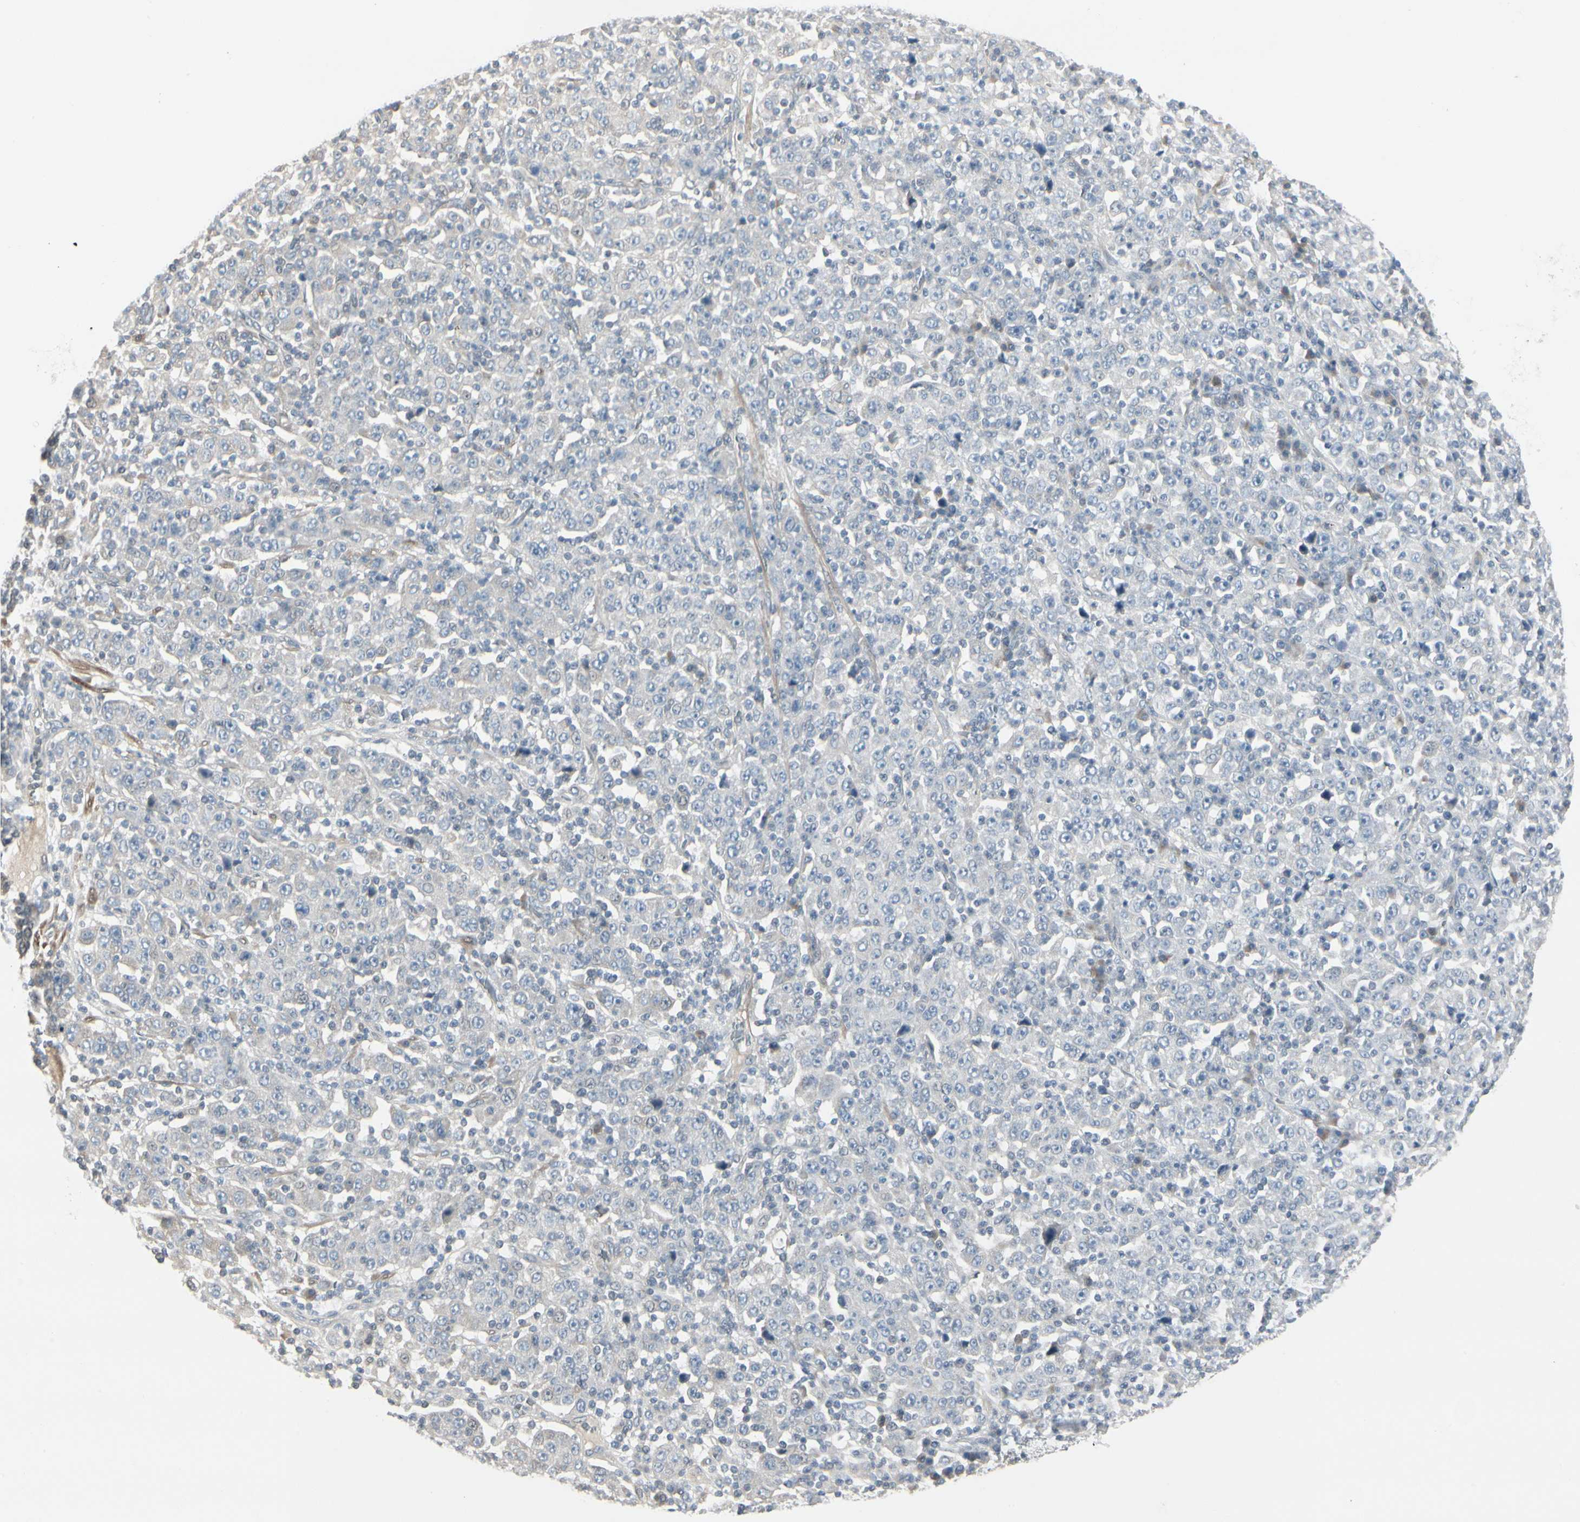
{"staining": {"intensity": "negative", "quantity": "none", "location": "none"}, "tissue": "stomach cancer", "cell_type": "Tumor cells", "image_type": "cancer", "snomed": [{"axis": "morphology", "description": "Normal tissue, NOS"}, {"axis": "morphology", "description": "Adenocarcinoma, NOS"}, {"axis": "topography", "description": "Stomach, upper"}, {"axis": "topography", "description": "Stomach"}], "caption": "High magnification brightfield microscopy of adenocarcinoma (stomach) stained with DAB (3,3'-diaminobenzidine) (brown) and counterstained with hematoxylin (blue): tumor cells show no significant positivity.", "gene": "DMPK", "patient": {"sex": "male", "age": 59}}